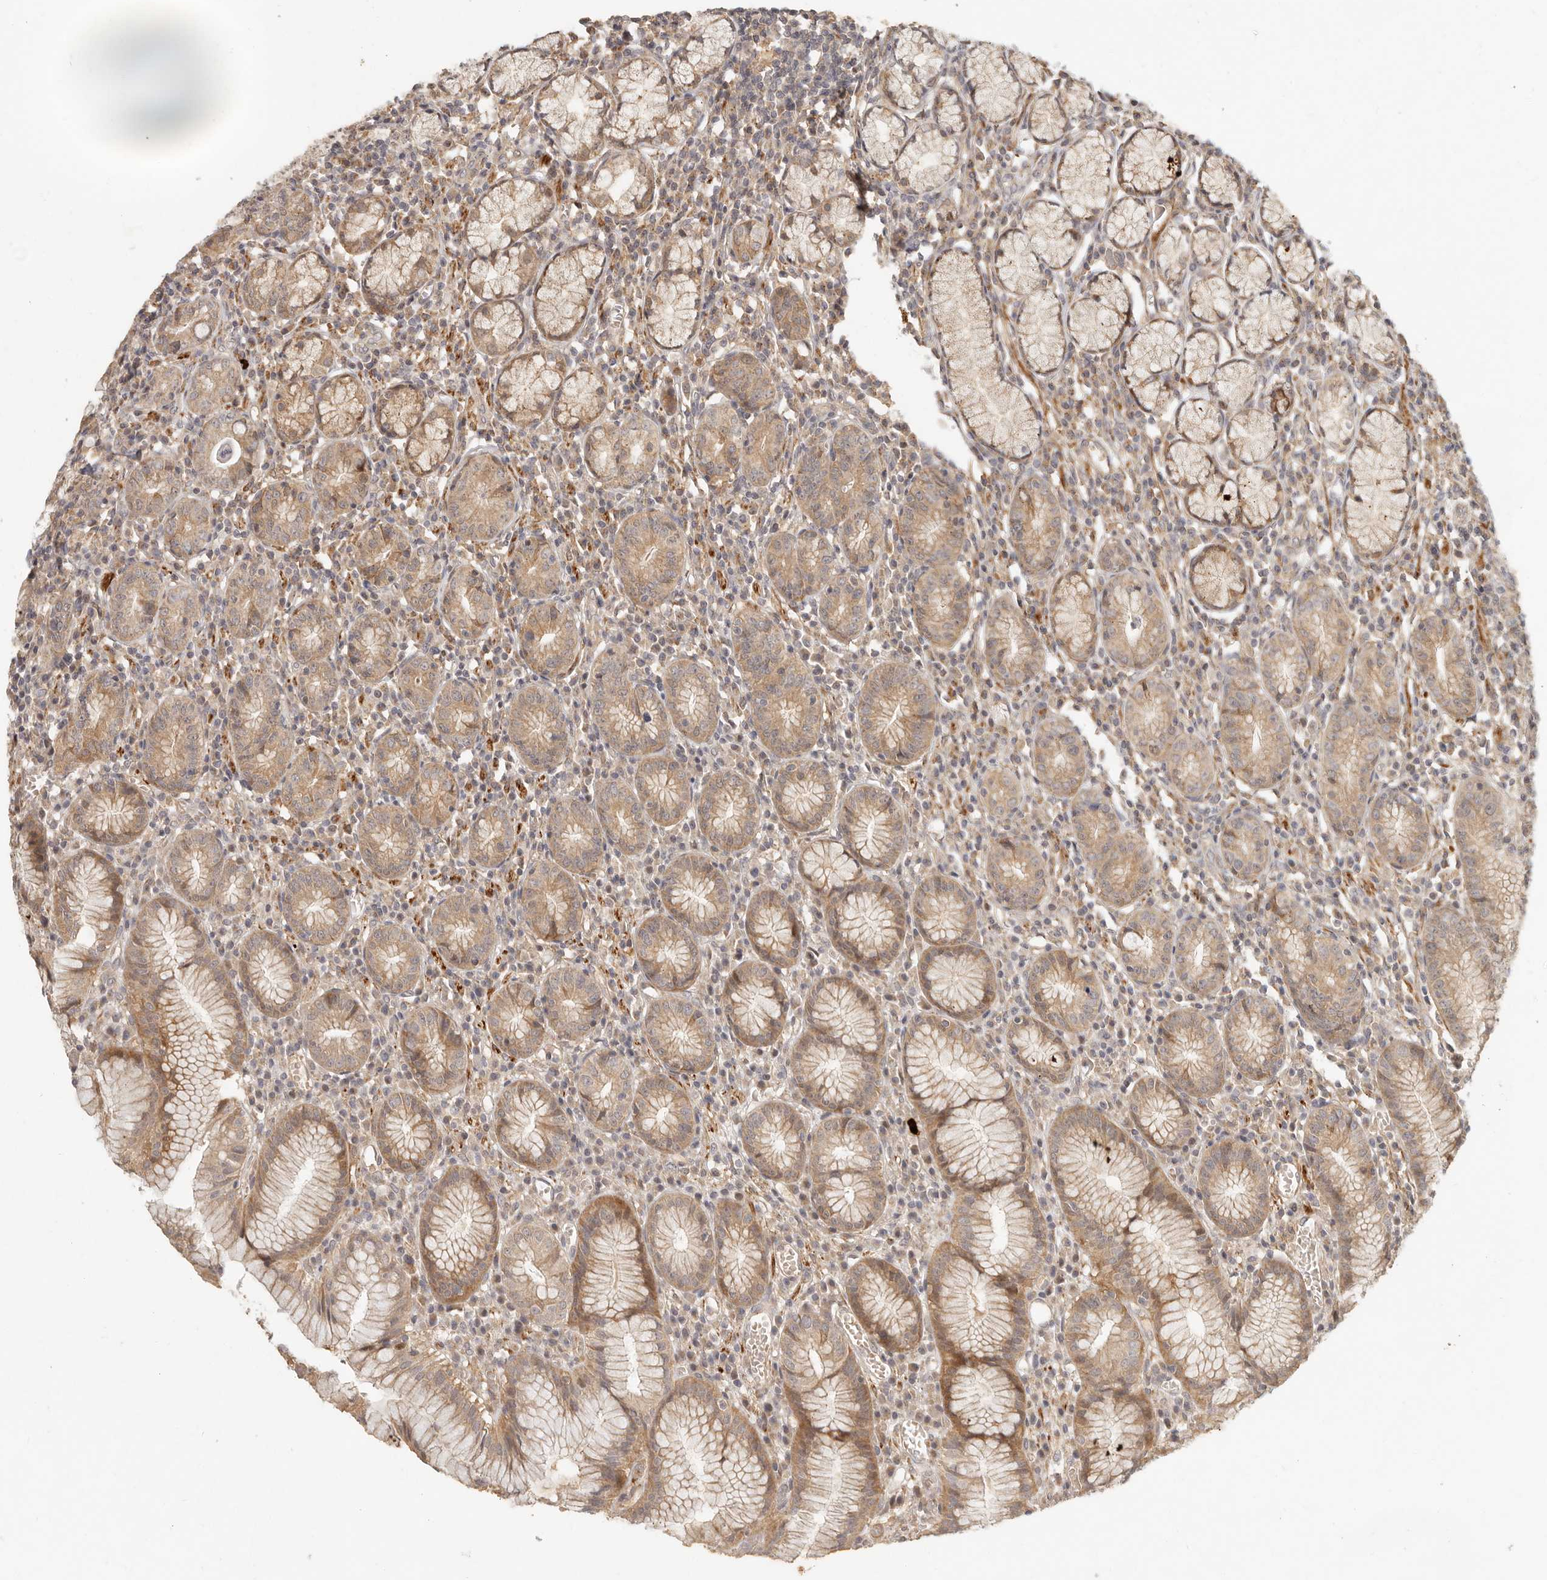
{"staining": {"intensity": "moderate", "quantity": ">75%", "location": "cytoplasmic/membranous"}, "tissue": "stomach", "cell_type": "Glandular cells", "image_type": "normal", "snomed": [{"axis": "morphology", "description": "Normal tissue, NOS"}, {"axis": "topography", "description": "Stomach"}], "caption": "Immunohistochemical staining of unremarkable stomach demonstrates >75% levels of moderate cytoplasmic/membranous protein staining in about >75% of glandular cells.", "gene": "VIPR1", "patient": {"sex": "male", "age": 55}}